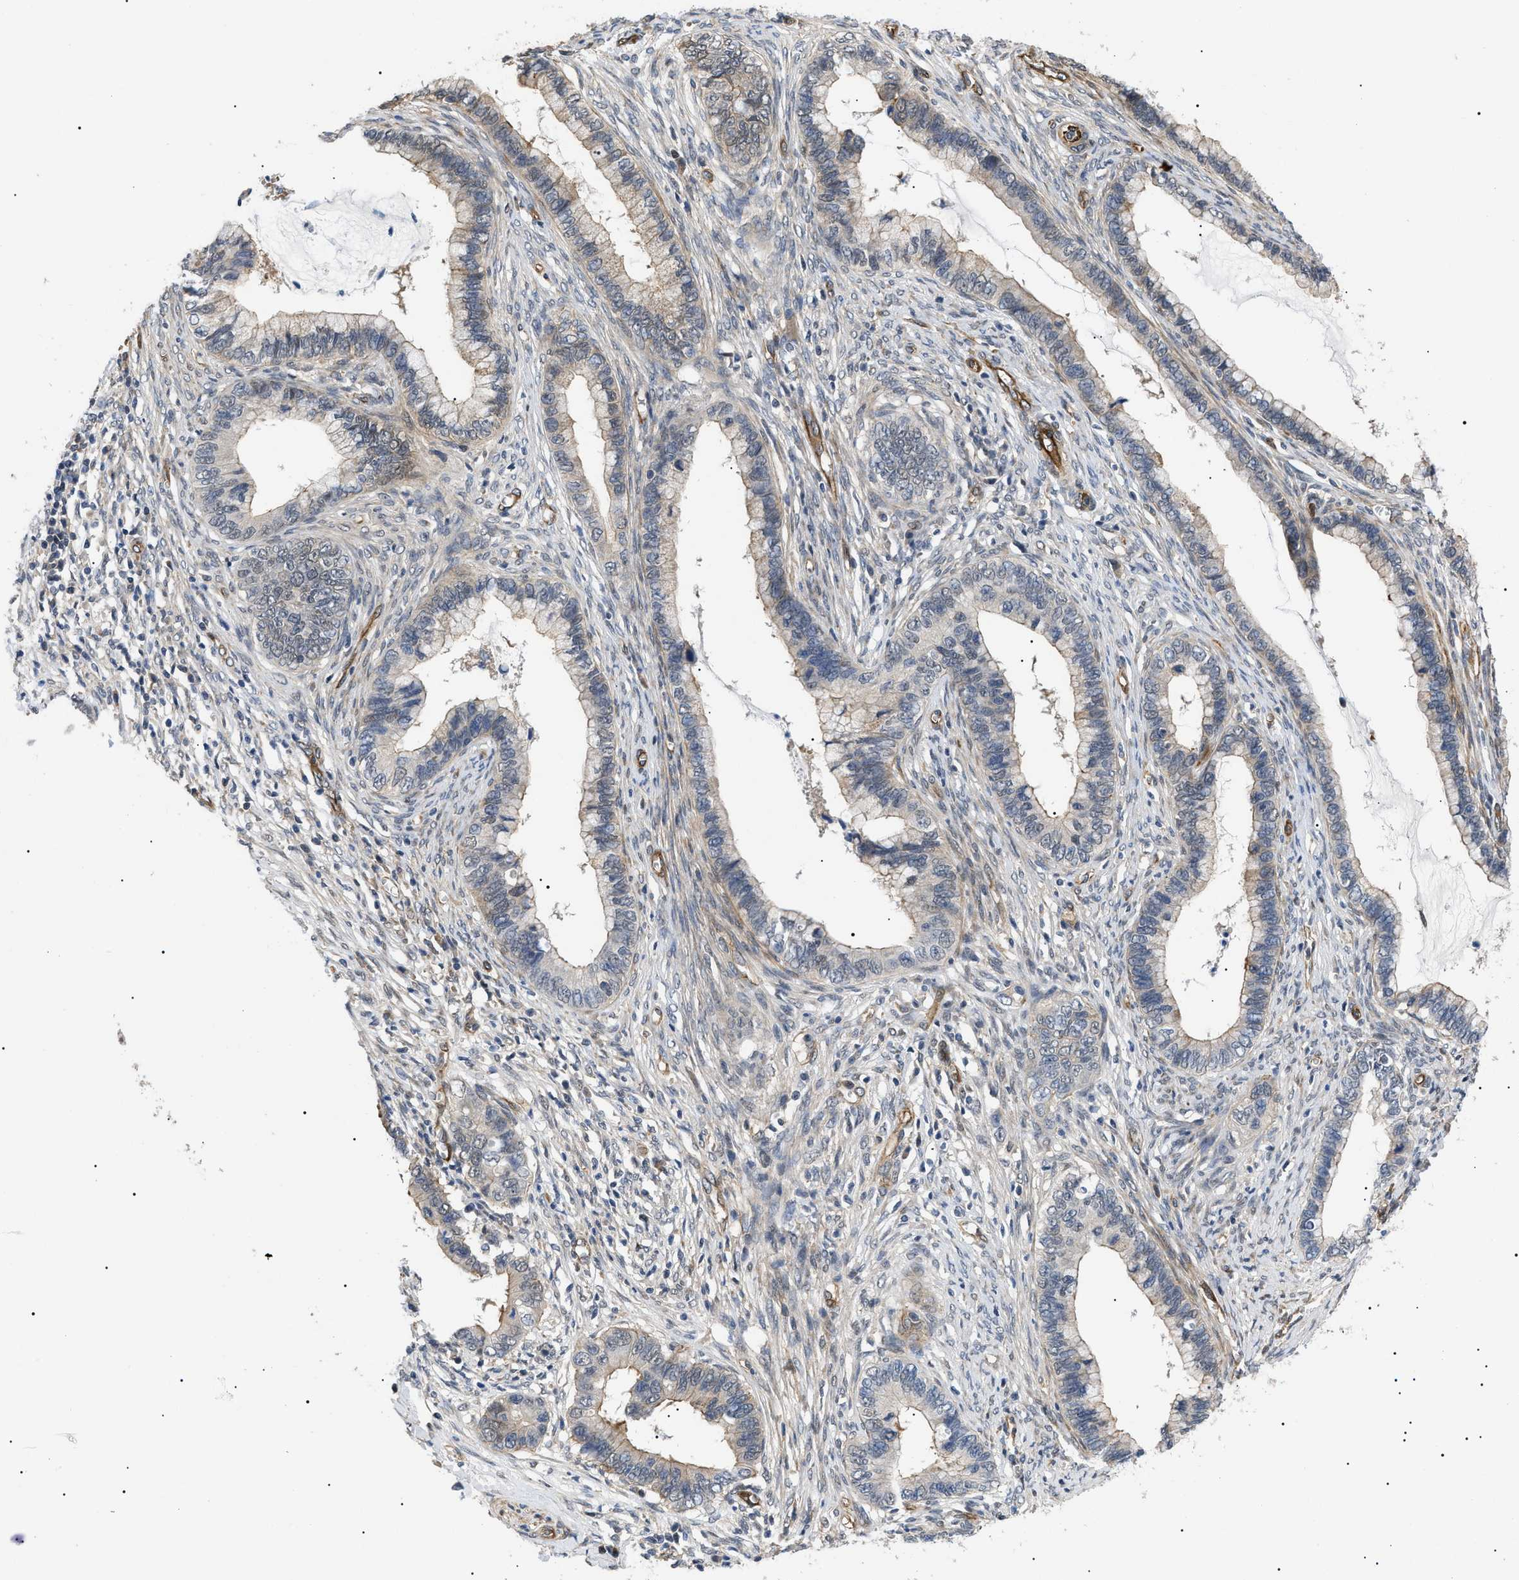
{"staining": {"intensity": "weak", "quantity": ">75%", "location": "cytoplasmic/membranous"}, "tissue": "cervical cancer", "cell_type": "Tumor cells", "image_type": "cancer", "snomed": [{"axis": "morphology", "description": "Adenocarcinoma, NOS"}, {"axis": "topography", "description": "Cervix"}], "caption": "Protein analysis of adenocarcinoma (cervical) tissue exhibits weak cytoplasmic/membranous staining in about >75% of tumor cells.", "gene": "CRCP", "patient": {"sex": "female", "age": 44}}